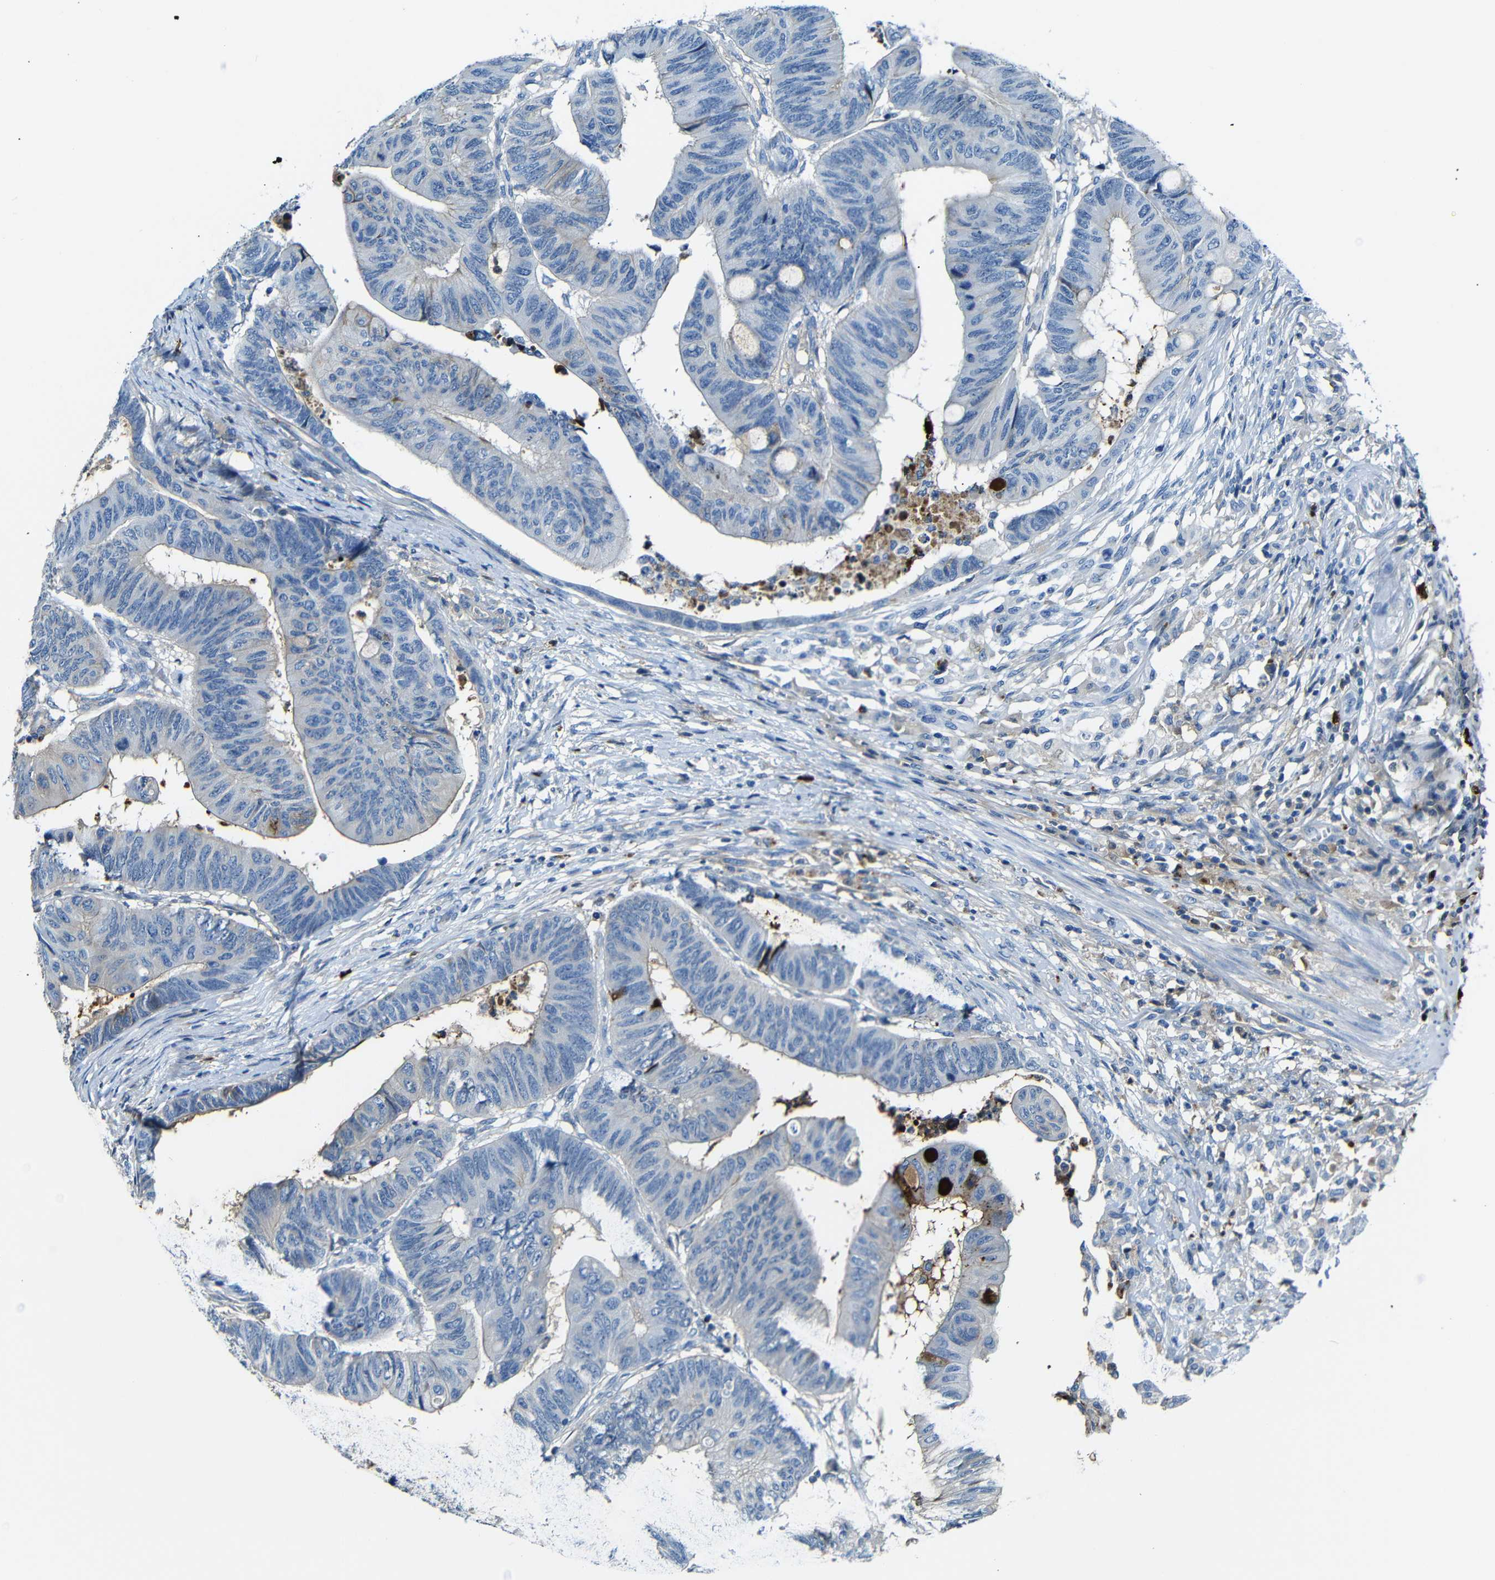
{"staining": {"intensity": "negative", "quantity": "none", "location": "none"}, "tissue": "colorectal cancer", "cell_type": "Tumor cells", "image_type": "cancer", "snomed": [{"axis": "morphology", "description": "Normal tissue, NOS"}, {"axis": "morphology", "description": "Adenocarcinoma, NOS"}, {"axis": "topography", "description": "Rectum"}, {"axis": "topography", "description": "Peripheral nerve tissue"}], "caption": "High magnification brightfield microscopy of adenocarcinoma (colorectal) stained with DAB (3,3'-diaminobenzidine) (brown) and counterstained with hematoxylin (blue): tumor cells show no significant staining.", "gene": "SERPINA1", "patient": {"sex": "male", "age": 92}}